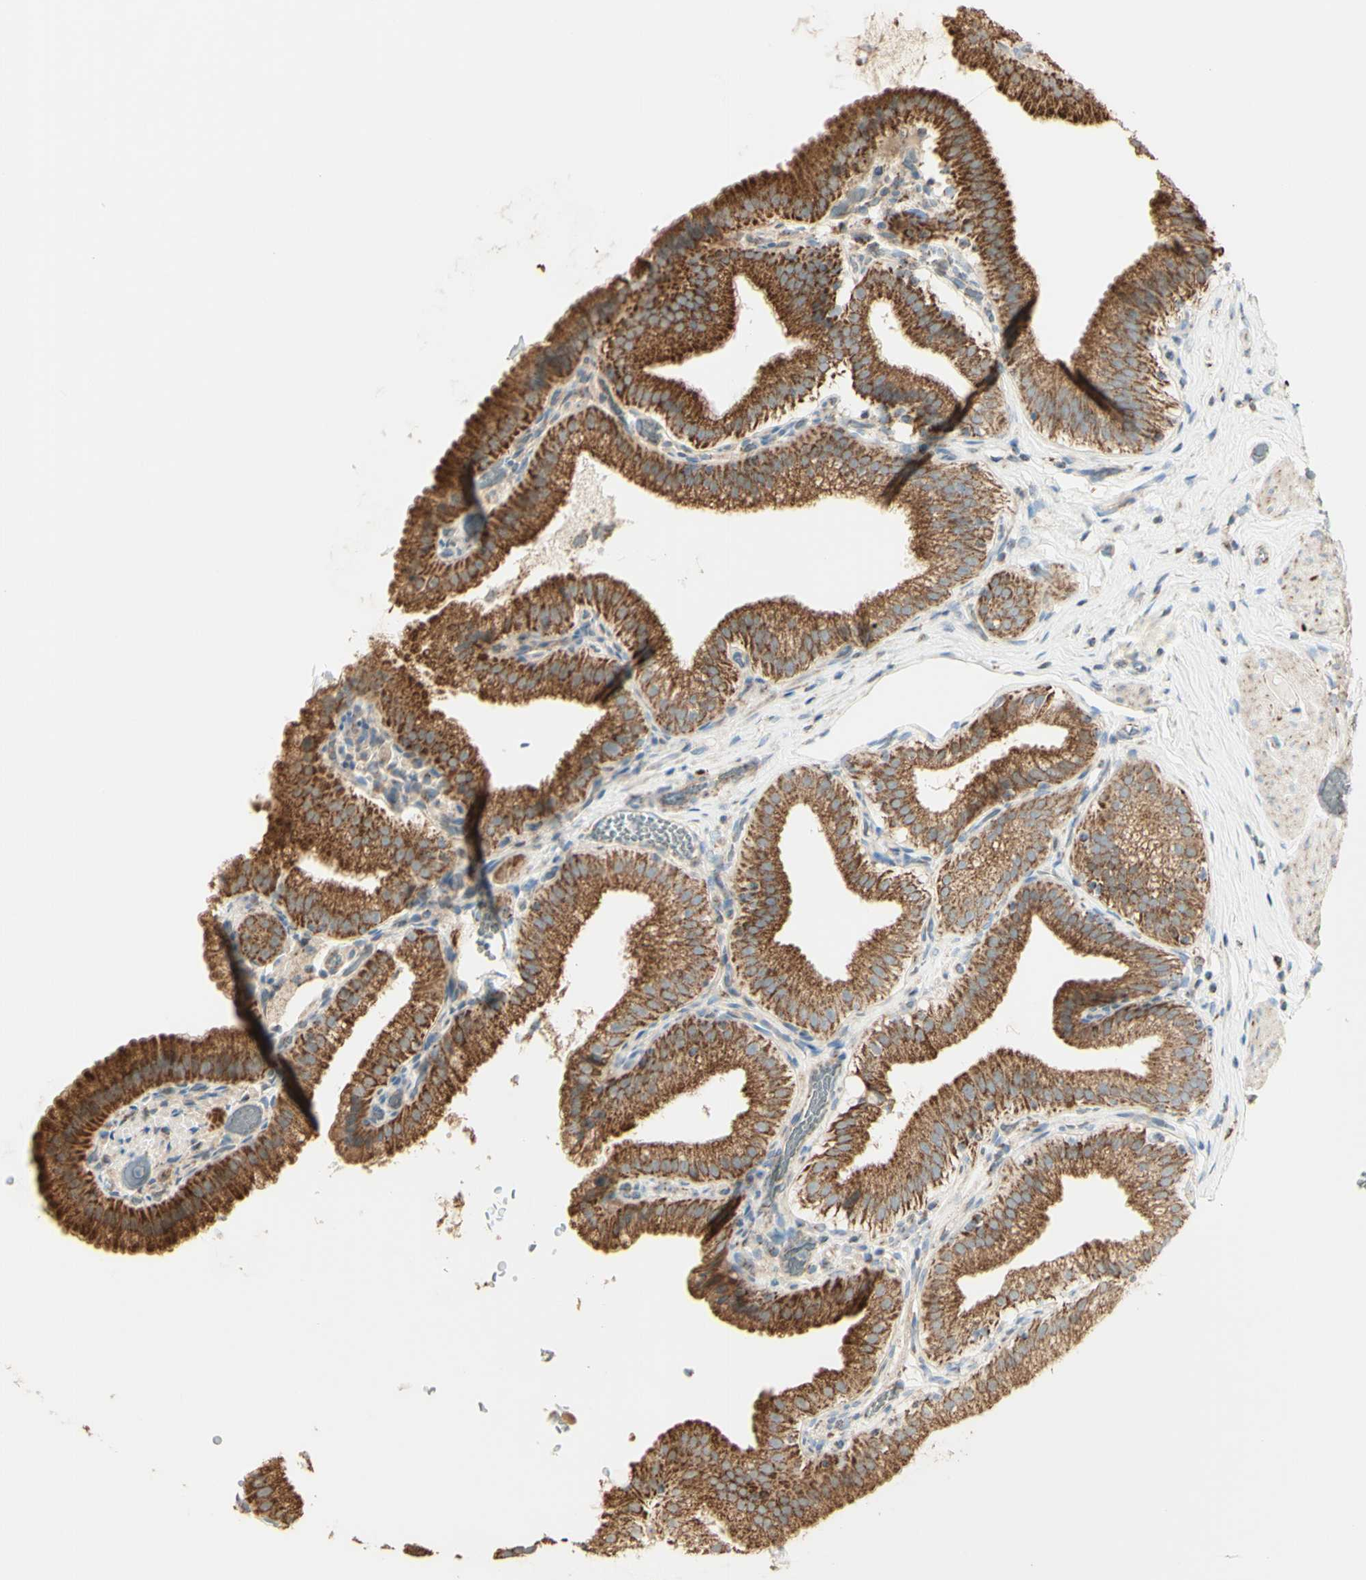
{"staining": {"intensity": "moderate", "quantity": ">75%", "location": "cytoplasmic/membranous"}, "tissue": "gallbladder", "cell_type": "Glandular cells", "image_type": "normal", "snomed": [{"axis": "morphology", "description": "Normal tissue, NOS"}, {"axis": "topography", "description": "Gallbladder"}], "caption": "Brown immunohistochemical staining in unremarkable human gallbladder displays moderate cytoplasmic/membranous expression in about >75% of glandular cells.", "gene": "LETM1", "patient": {"sex": "male", "age": 54}}